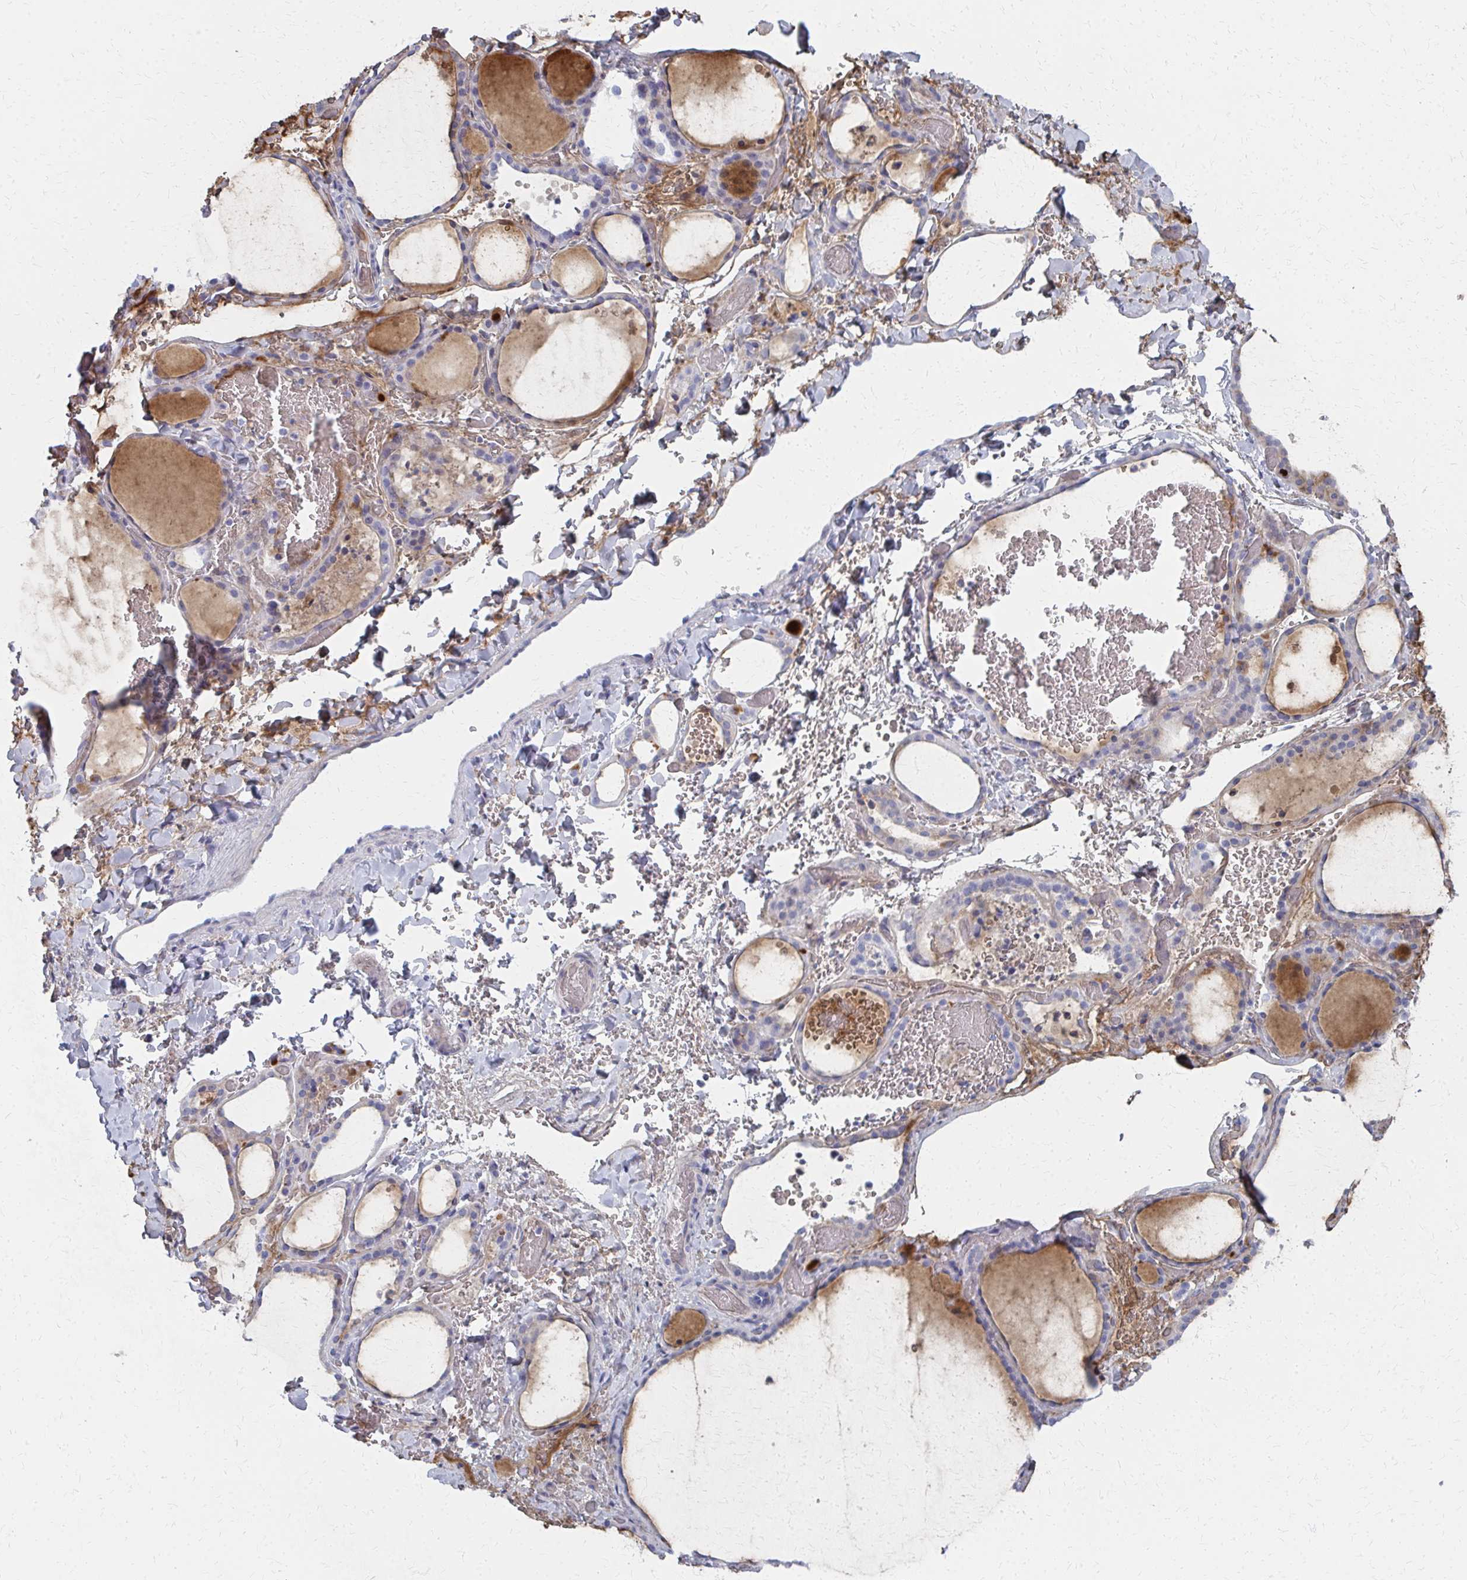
{"staining": {"intensity": "moderate", "quantity": "25%-75%", "location": "cytoplasmic/membranous"}, "tissue": "thyroid gland", "cell_type": "Glandular cells", "image_type": "normal", "snomed": [{"axis": "morphology", "description": "Normal tissue, NOS"}, {"axis": "topography", "description": "Thyroid gland"}], "caption": "Brown immunohistochemical staining in normal thyroid gland demonstrates moderate cytoplasmic/membranous positivity in about 25%-75% of glandular cells.", "gene": "MS4A2", "patient": {"sex": "female", "age": 36}}